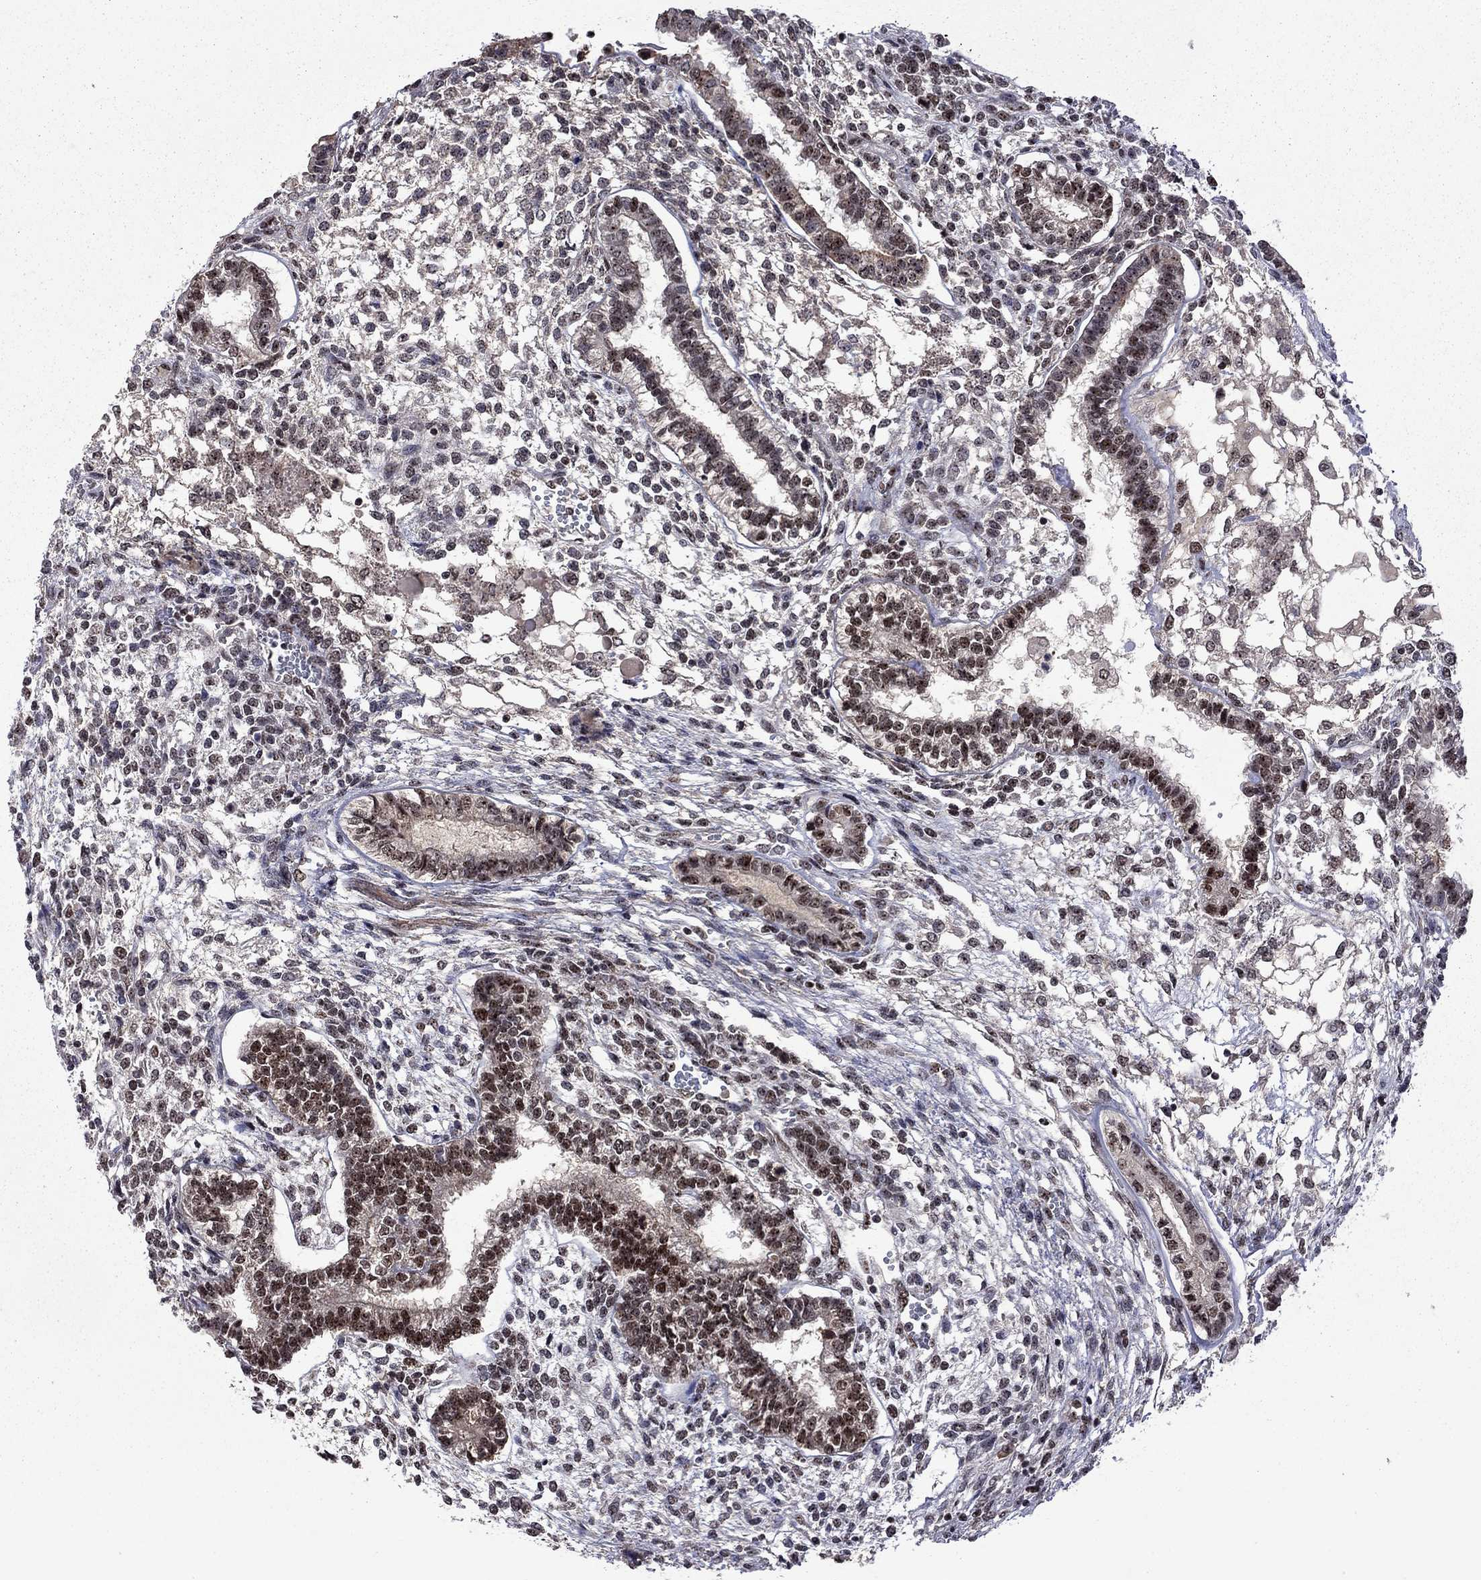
{"staining": {"intensity": "moderate", "quantity": ">75%", "location": "nuclear"}, "tissue": "testis cancer", "cell_type": "Tumor cells", "image_type": "cancer", "snomed": [{"axis": "morphology", "description": "Carcinoma, Embryonal, NOS"}, {"axis": "topography", "description": "Testis"}], "caption": "Testis cancer (embryonal carcinoma) stained with a brown dye reveals moderate nuclear positive staining in about >75% of tumor cells.", "gene": "SPOUT1", "patient": {"sex": "male", "age": 37}}